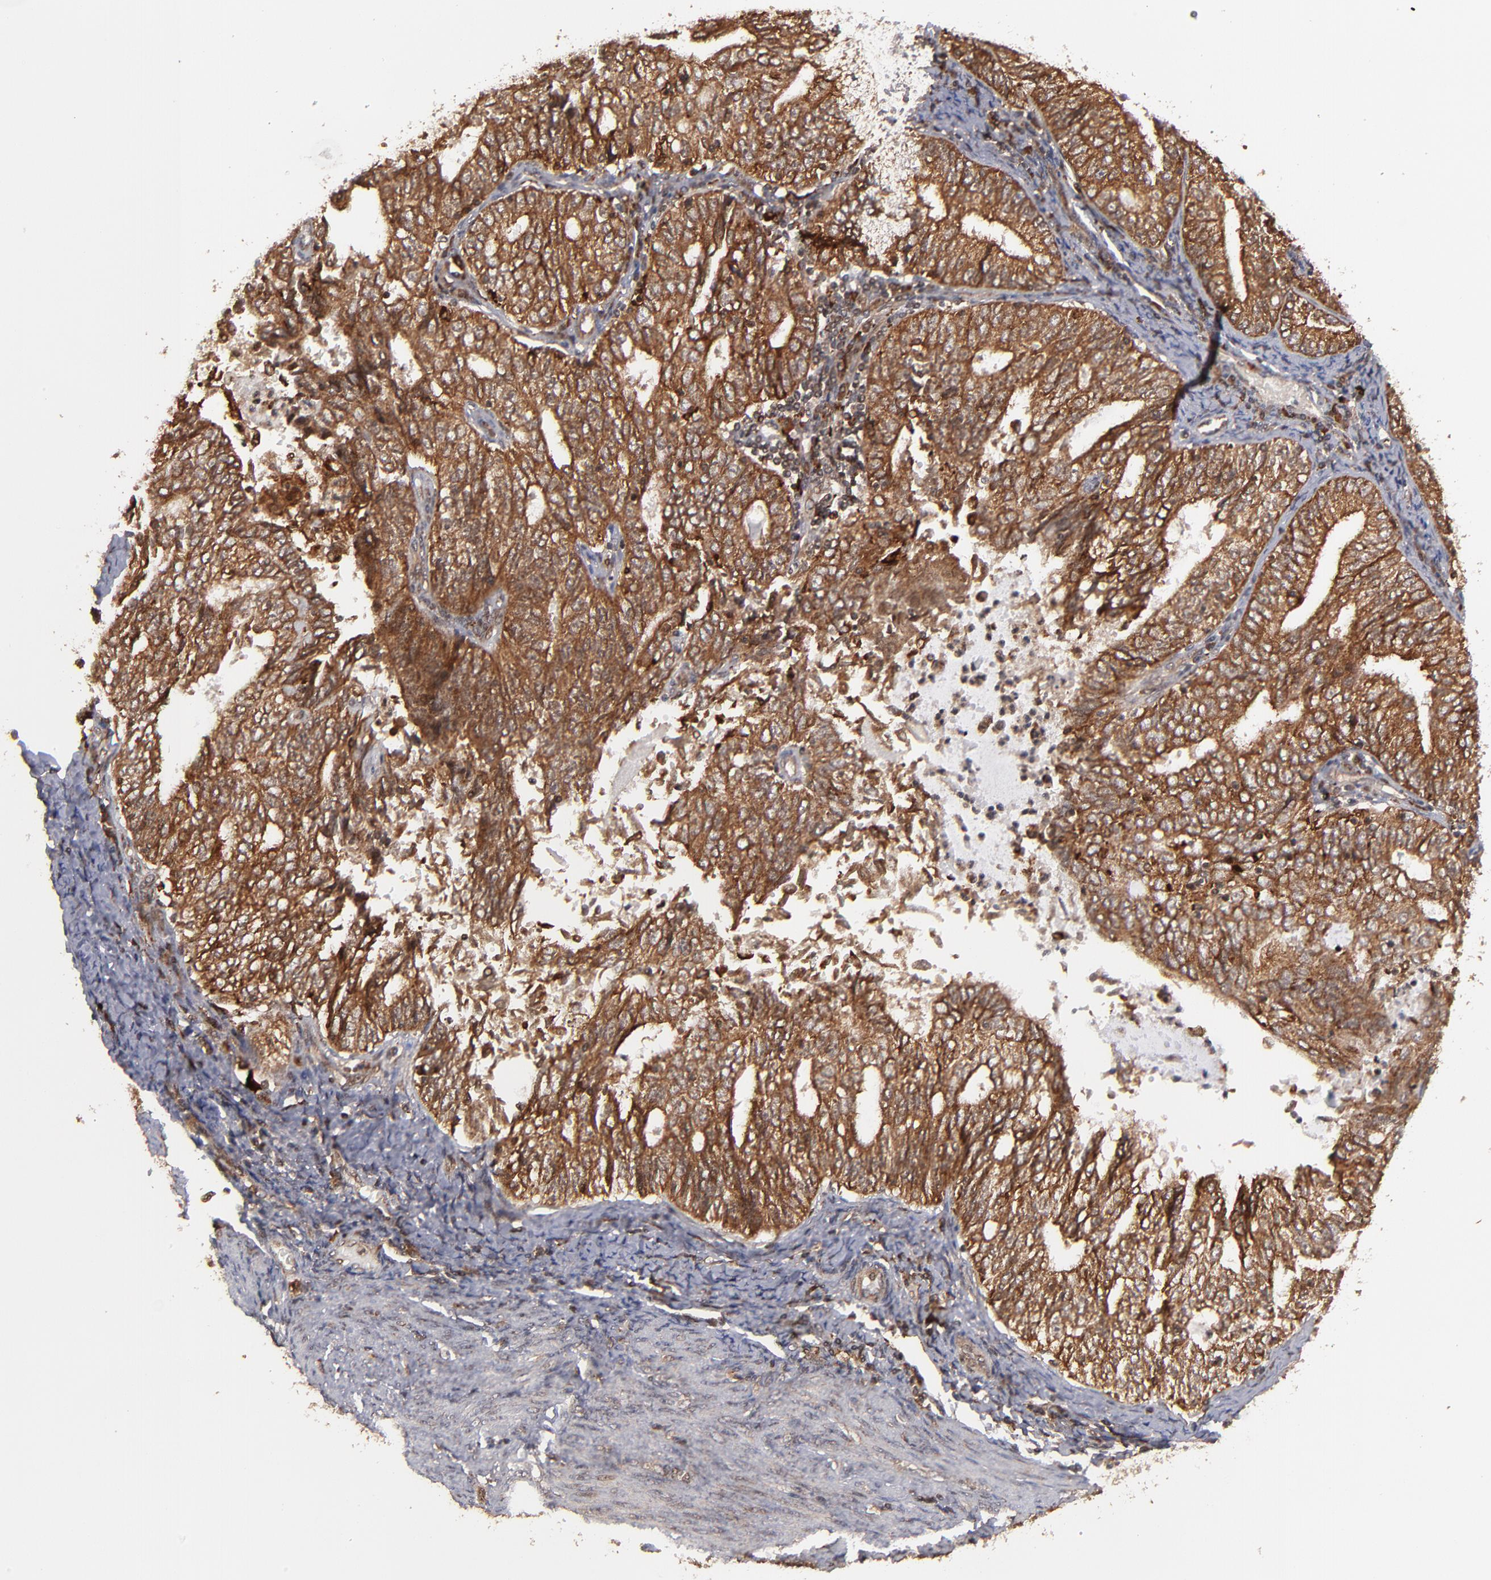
{"staining": {"intensity": "strong", "quantity": ">75%", "location": "cytoplasmic/membranous"}, "tissue": "endometrial cancer", "cell_type": "Tumor cells", "image_type": "cancer", "snomed": [{"axis": "morphology", "description": "Adenocarcinoma, NOS"}, {"axis": "topography", "description": "Endometrium"}], "caption": "IHC (DAB) staining of human adenocarcinoma (endometrial) shows strong cytoplasmic/membranous protein expression in approximately >75% of tumor cells.", "gene": "RGS6", "patient": {"sex": "female", "age": 69}}